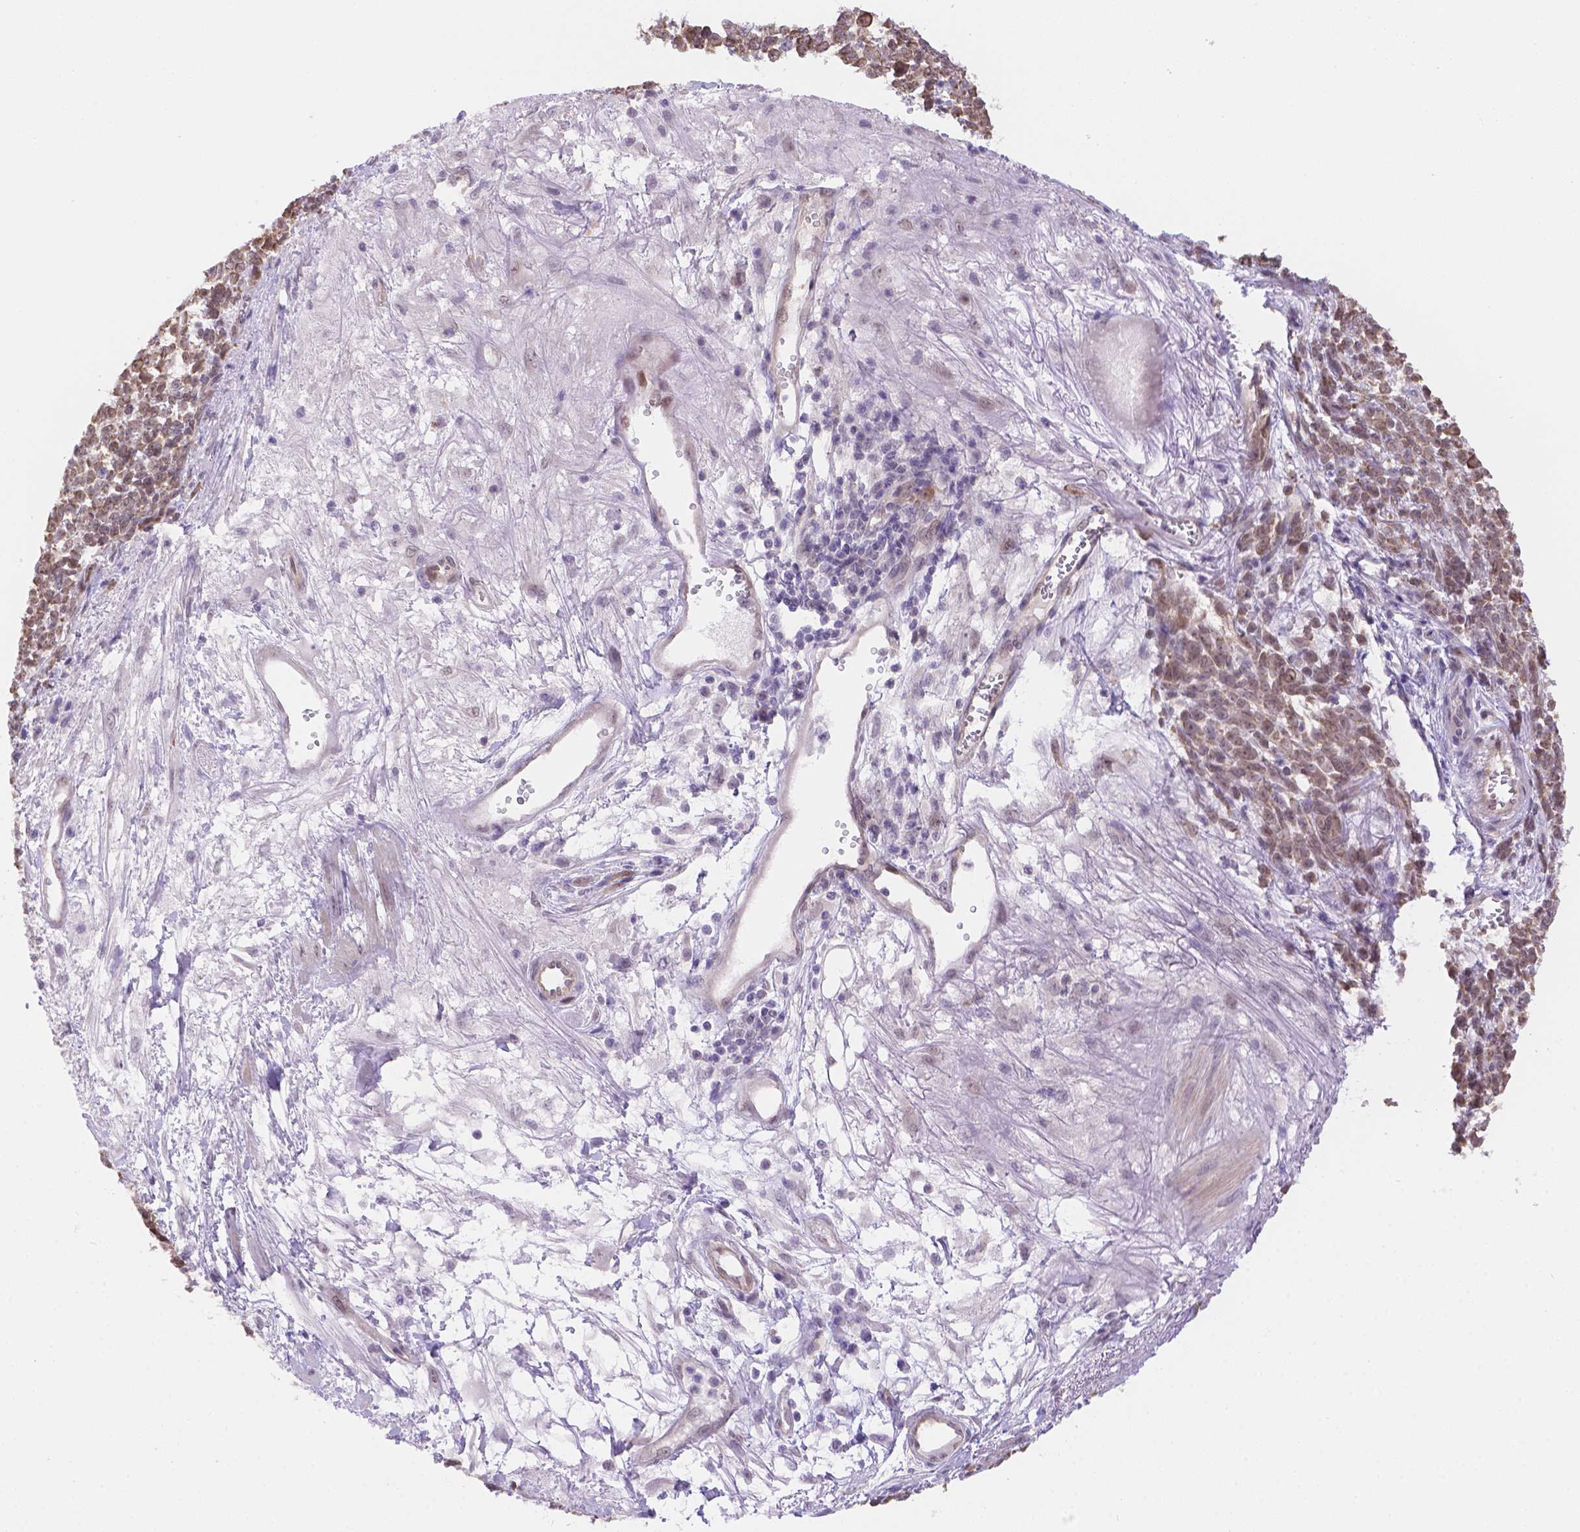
{"staining": {"intensity": "weak", "quantity": ">75%", "location": "cytoplasmic/membranous"}, "tissue": "melanoma", "cell_type": "Tumor cells", "image_type": "cancer", "snomed": [{"axis": "morphology", "description": "Malignant melanoma, NOS"}, {"axis": "topography", "description": "Skin"}], "caption": "A brown stain shows weak cytoplasmic/membranous staining of a protein in human melanoma tumor cells. The staining is performed using DAB (3,3'-diaminobenzidine) brown chromogen to label protein expression. The nuclei are counter-stained blue using hematoxylin.", "gene": "NXPE2", "patient": {"sex": "female", "age": 95}}